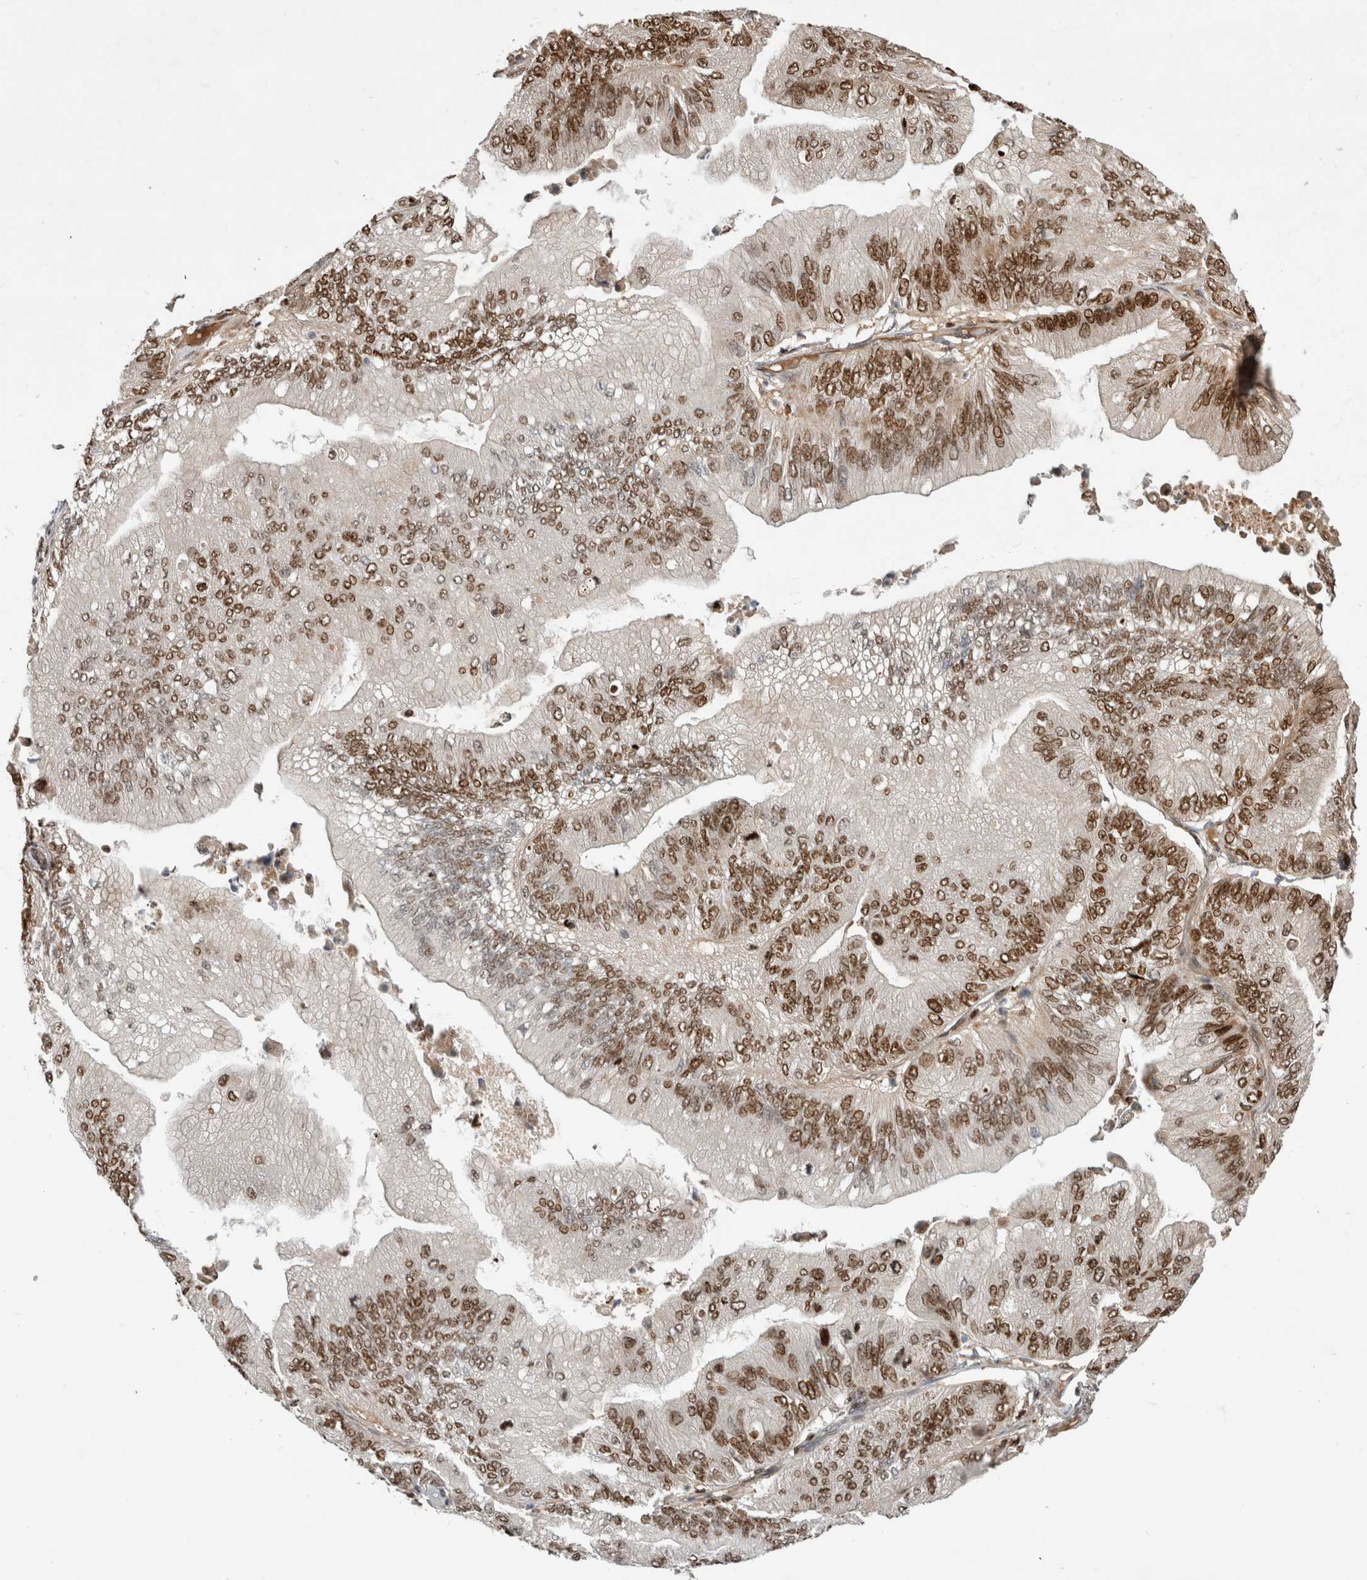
{"staining": {"intensity": "moderate", "quantity": ">75%", "location": "nuclear"}, "tissue": "ovarian cancer", "cell_type": "Tumor cells", "image_type": "cancer", "snomed": [{"axis": "morphology", "description": "Cystadenocarcinoma, mucinous, NOS"}, {"axis": "topography", "description": "Ovary"}], "caption": "Brown immunohistochemical staining in human ovarian mucinous cystadenocarcinoma shows moderate nuclear positivity in about >75% of tumor cells.", "gene": "INSRR", "patient": {"sex": "female", "age": 61}}